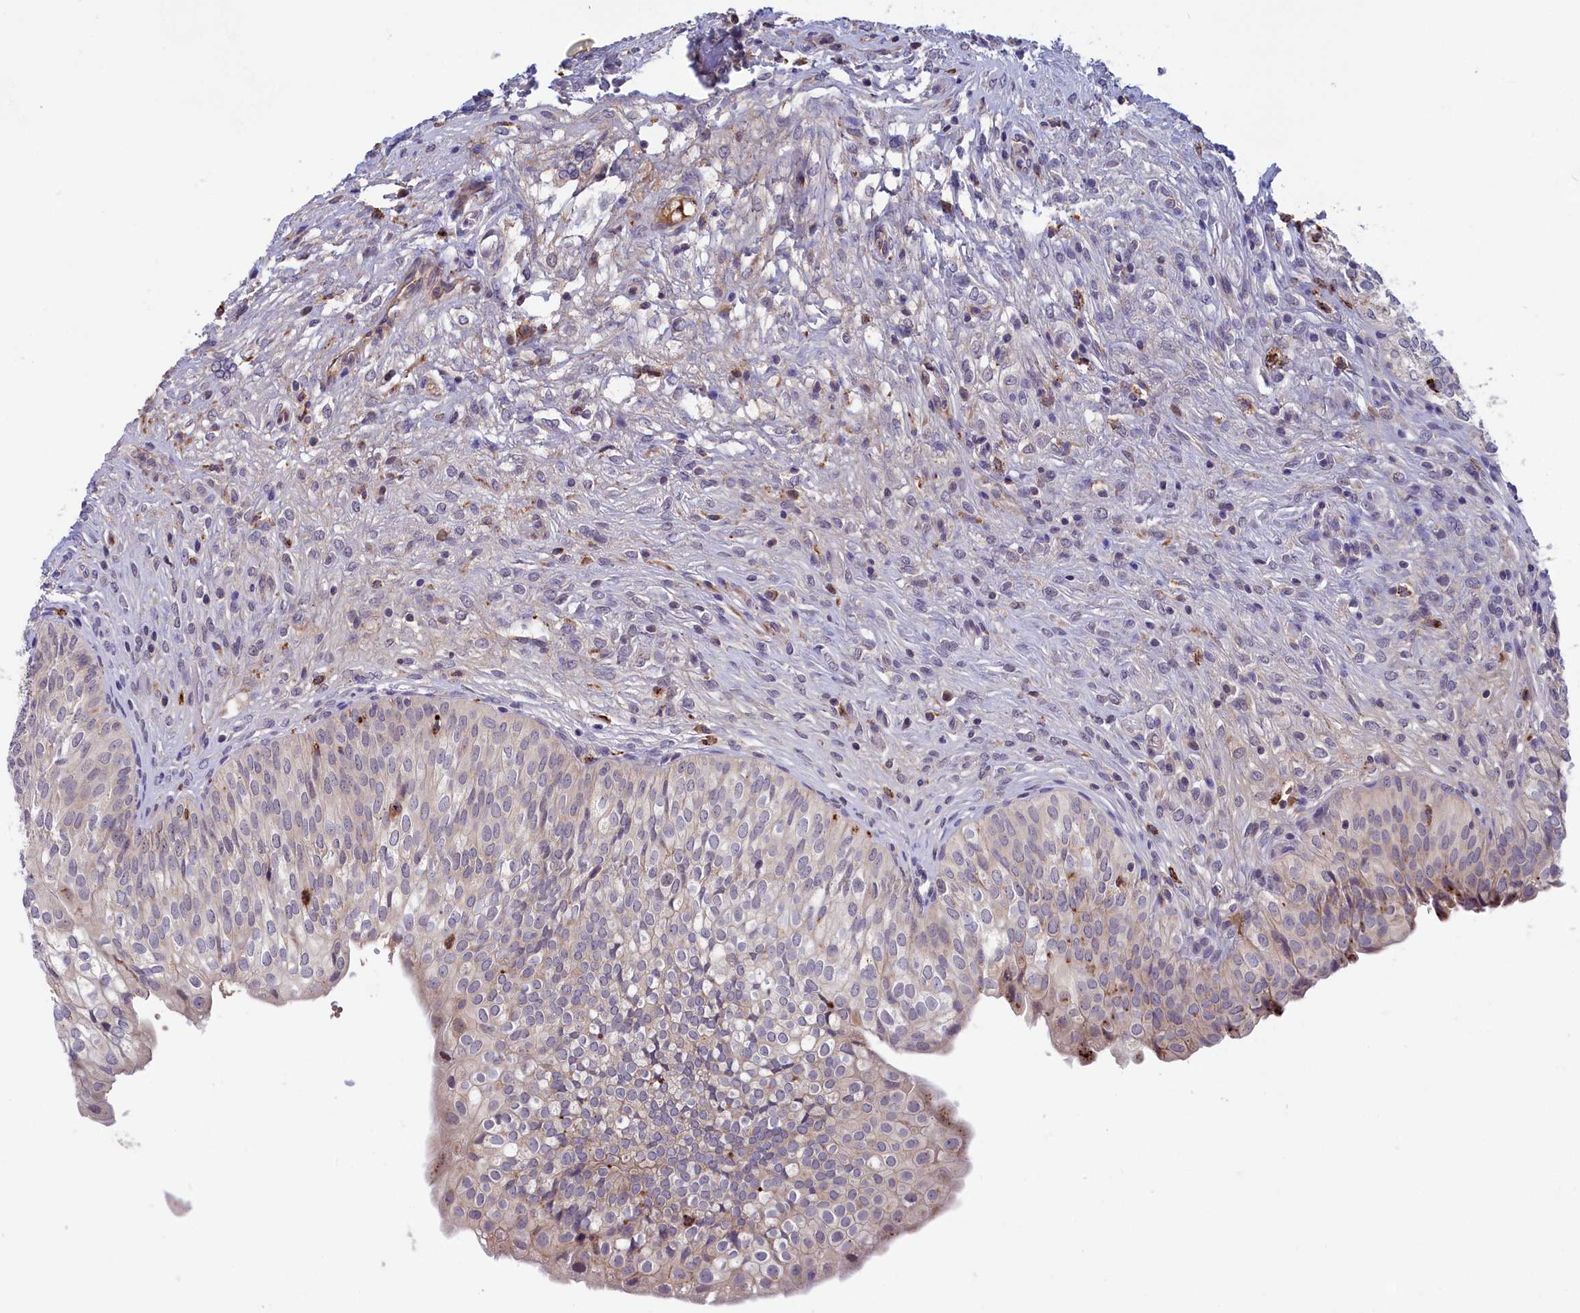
{"staining": {"intensity": "moderate", "quantity": "<25%", "location": "cytoplasmic/membranous"}, "tissue": "urinary bladder", "cell_type": "Urothelial cells", "image_type": "normal", "snomed": [{"axis": "morphology", "description": "Normal tissue, NOS"}, {"axis": "topography", "description": "Urinary bladder"}], "caption": "Protein staining demonstrates moderate cytoplasmic/membranous staining in approximately <25% of urothelial cells in benign urinary bladder. (brown staining indicates protein expression, while blue staining denotes nuclei).", "gene": "STYX", "patient": {"sex": "male", "age": 55}}